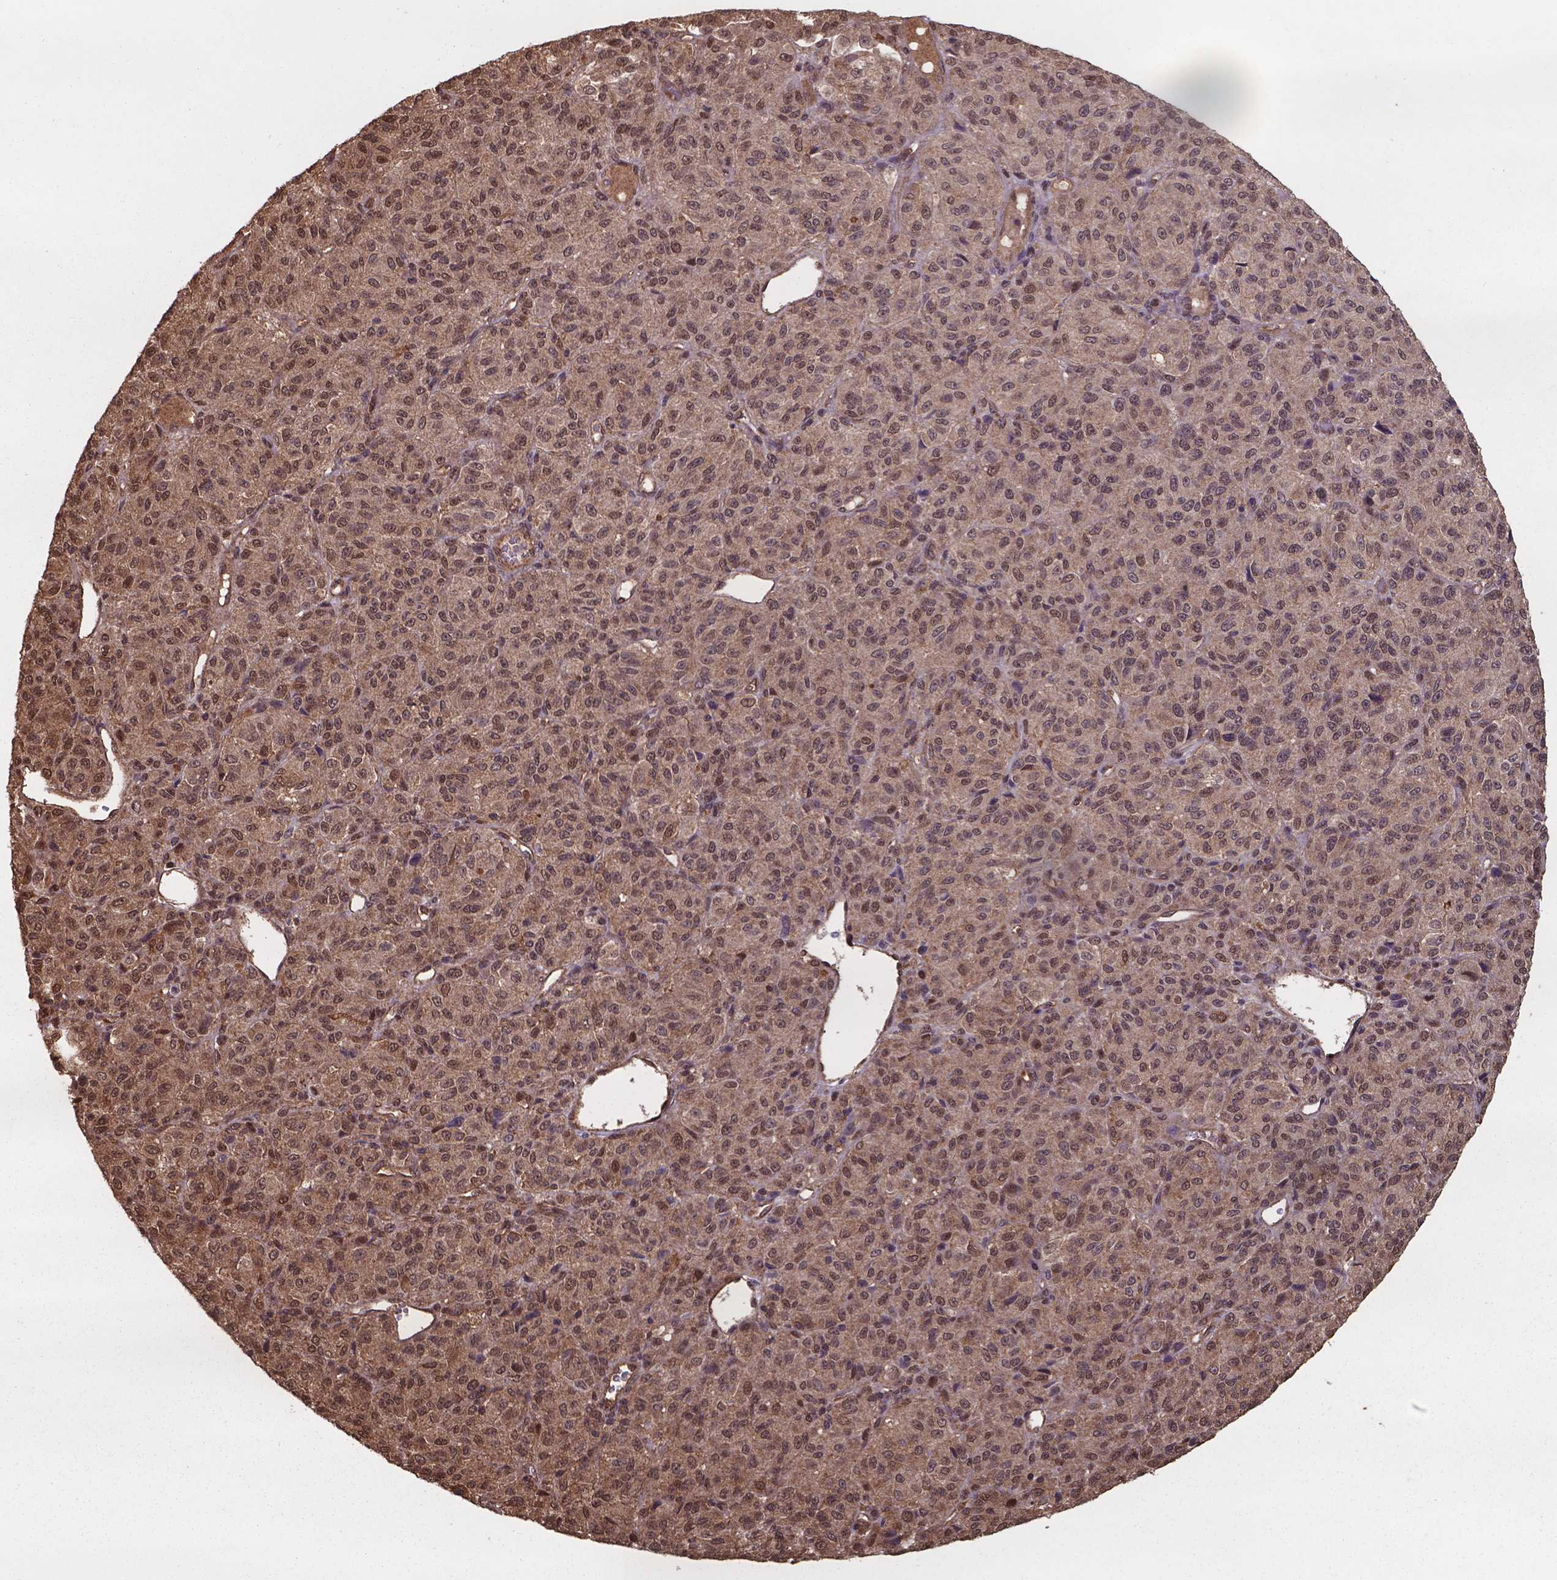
{"staining": {"intensity": "moderate", "quantity": ">75%", "location": "cytoplasmic/membranous,nuclear"}, "tissue": "melanoma", "cell_type": "Tumor cells", "image_type": "cancer", "snomed": [{"axis": "morphology", "description": "Malignant melanoma, Metastatic site"}, {"axis": "topography", "description": "Brain"}], "caption": "An image showing moderate cytoplasmic/membranous and nuclear positivity in about >75% of tumor cells in melanoma, as visualized by brown immunohistochemical staining.", "gene": "CHP2", "patient": {"sex": "female", "age": 56}}